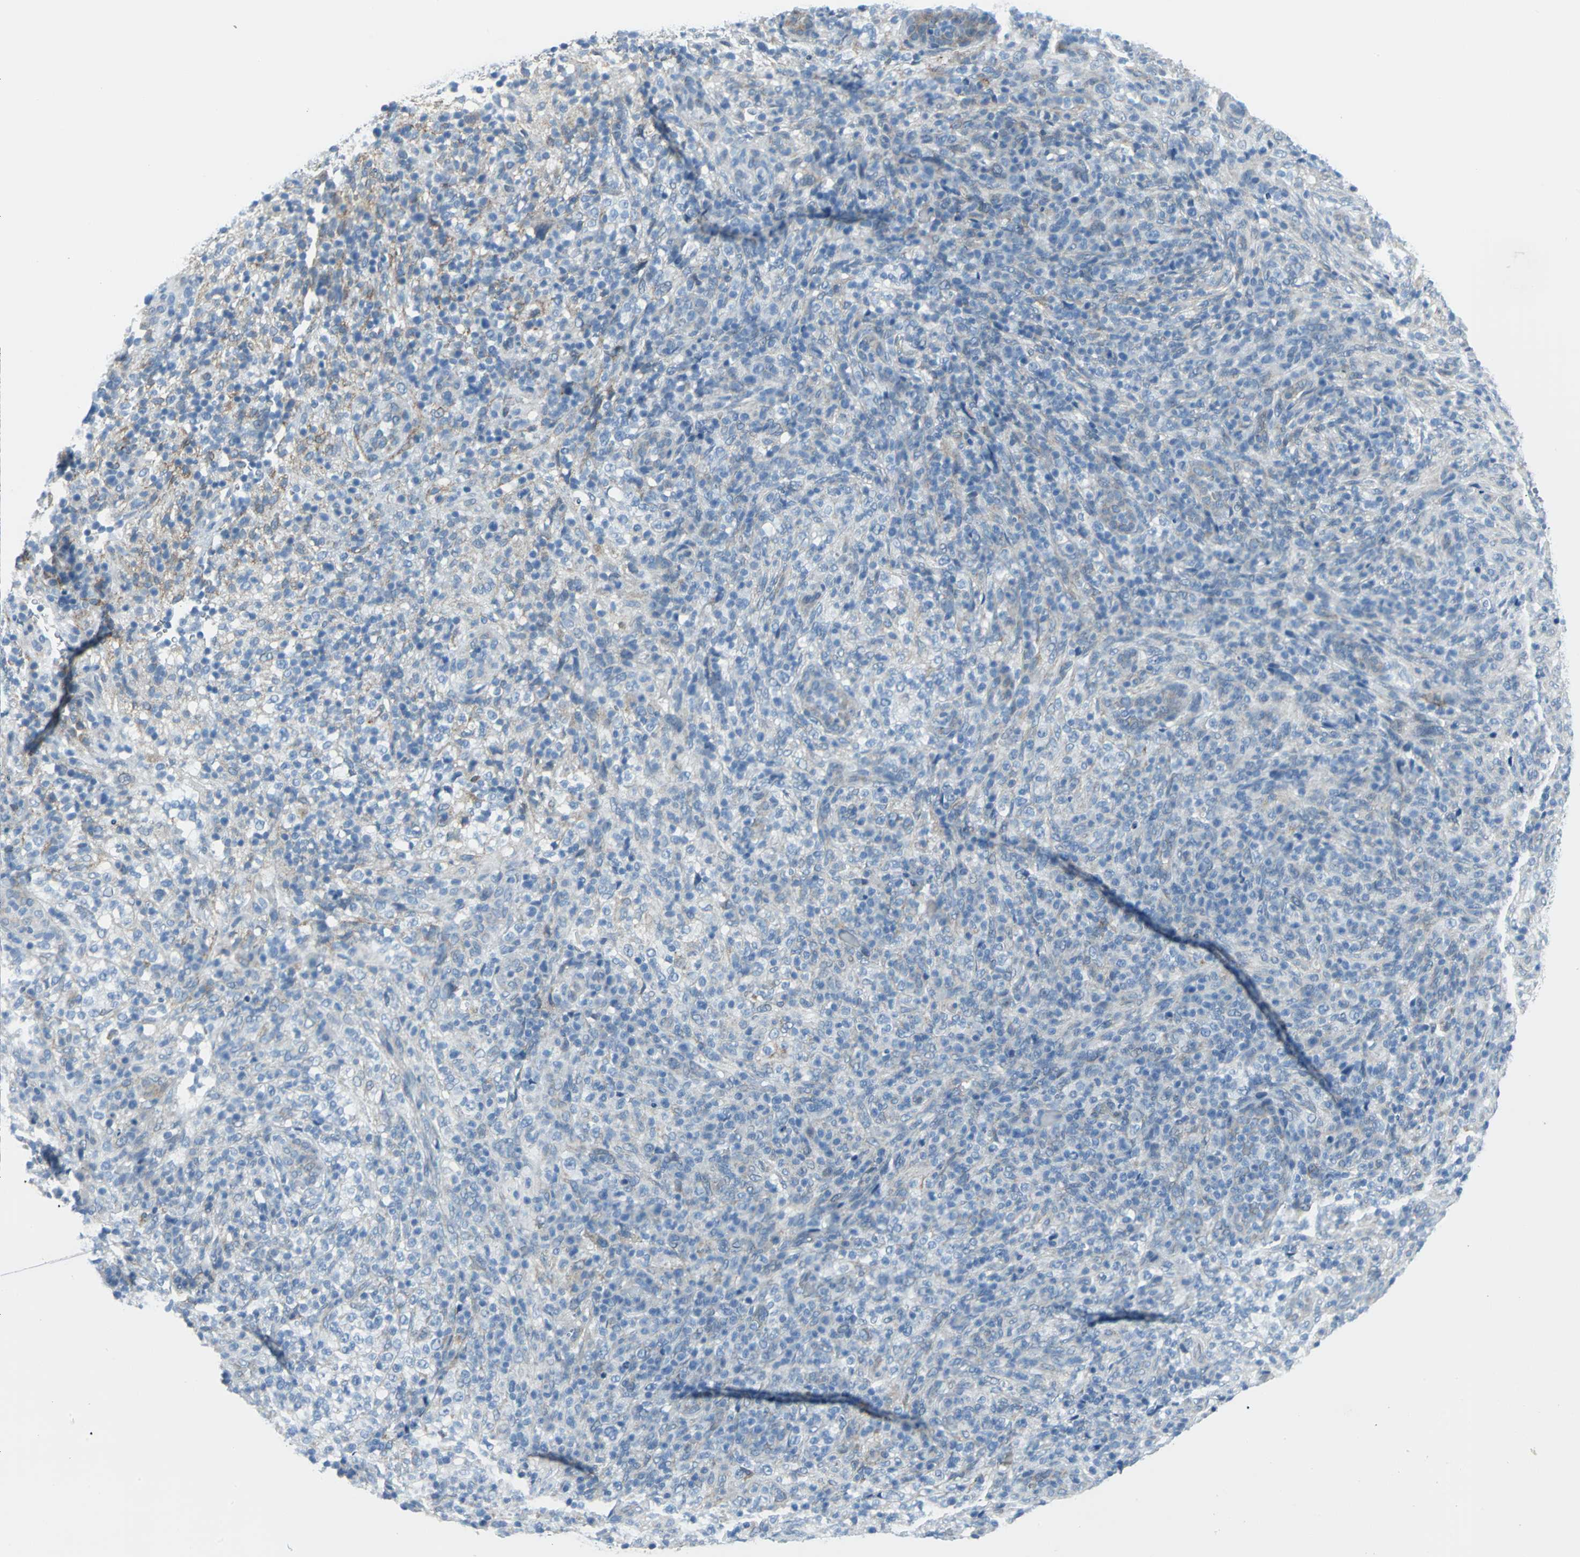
{"staining": {"intensity": "moderate", "quantity": "<25%", "location": "cytoplasmic/membranous"}, "tissue": "lymphoma", "cell_type": "Tumor cells", "image_type": "cancer", "snomed": [{"axis": "morphology", "description": "Malignant lymphoma, non-Hodgkin's type, High grade"}, {"axis": "topography", "description": "Lymph node"}], "caption": "Approximately <25% of tumor cells in human malignant lymphoma, non-Hodgkin's type (high-grade) exhibit moderate cytoplasmic/membranous protein positivity as visualized by brown immunohistochemical staining.", "gene": "CYB5A", "patient": {"sex": "female", "age": 76}}